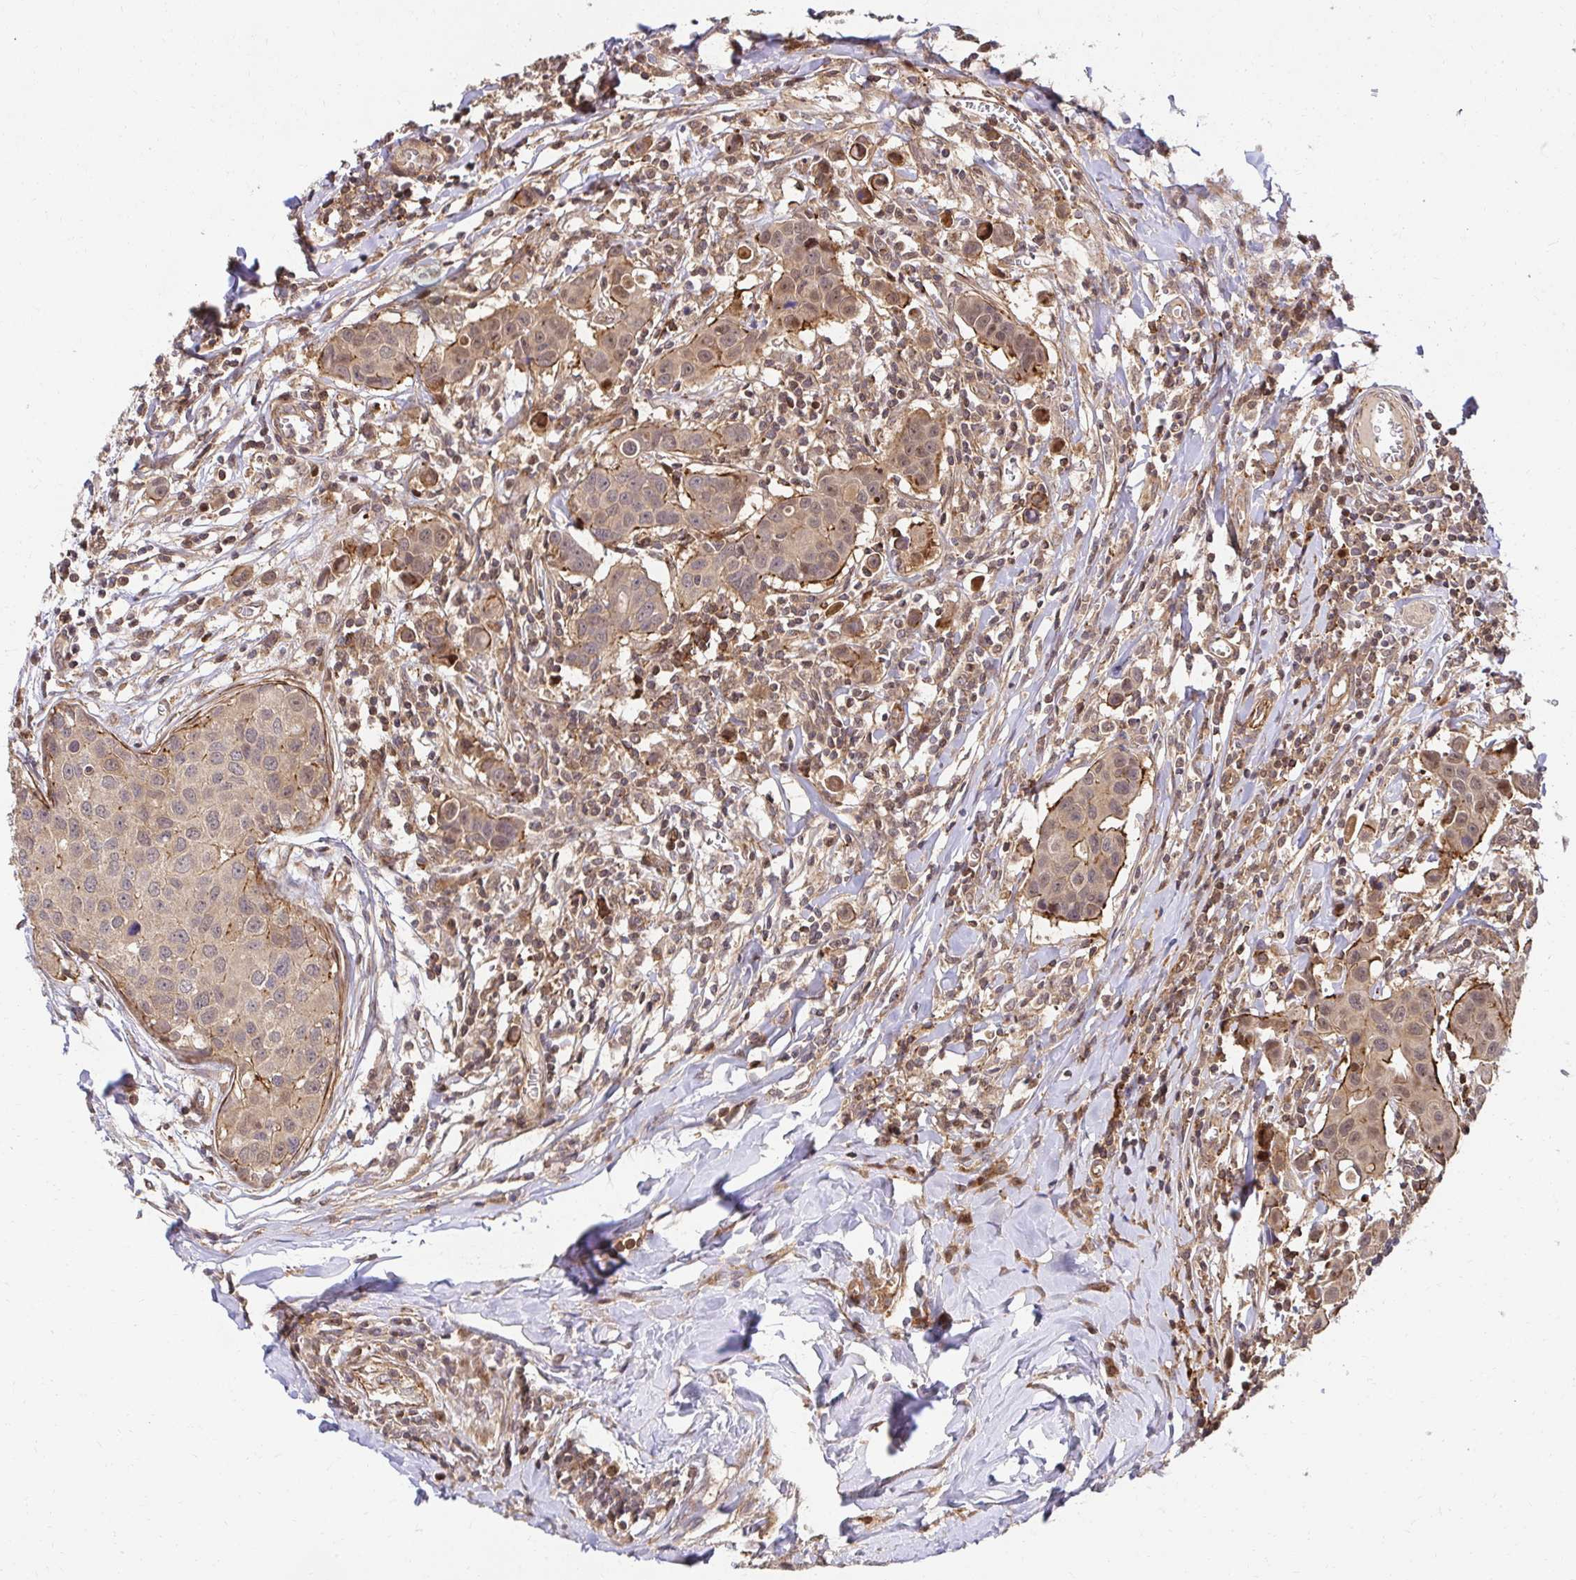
{"staining": {"intensity": "weak", "quantity": "25%-75%", "location": "nuclear"}, "tissue": "breast cancer", "cell_type": "Tumor cells", "image_type": "cancer", "snomed": [{"axis": "morphology", "description": "Duct carcinoma"}, {"axis": "topography", "description": "Breast"}], "caption": "The micrograph demonstrates staining of breast cancer (intraductal carcinoma), revealing weak nuclear protein staining (brown color) within tumor cells. (Brightfield microscopy of DAB IHC at high magnification).", "gene": "PSMA4", "patient": {"sex": "female", "age": 24}}